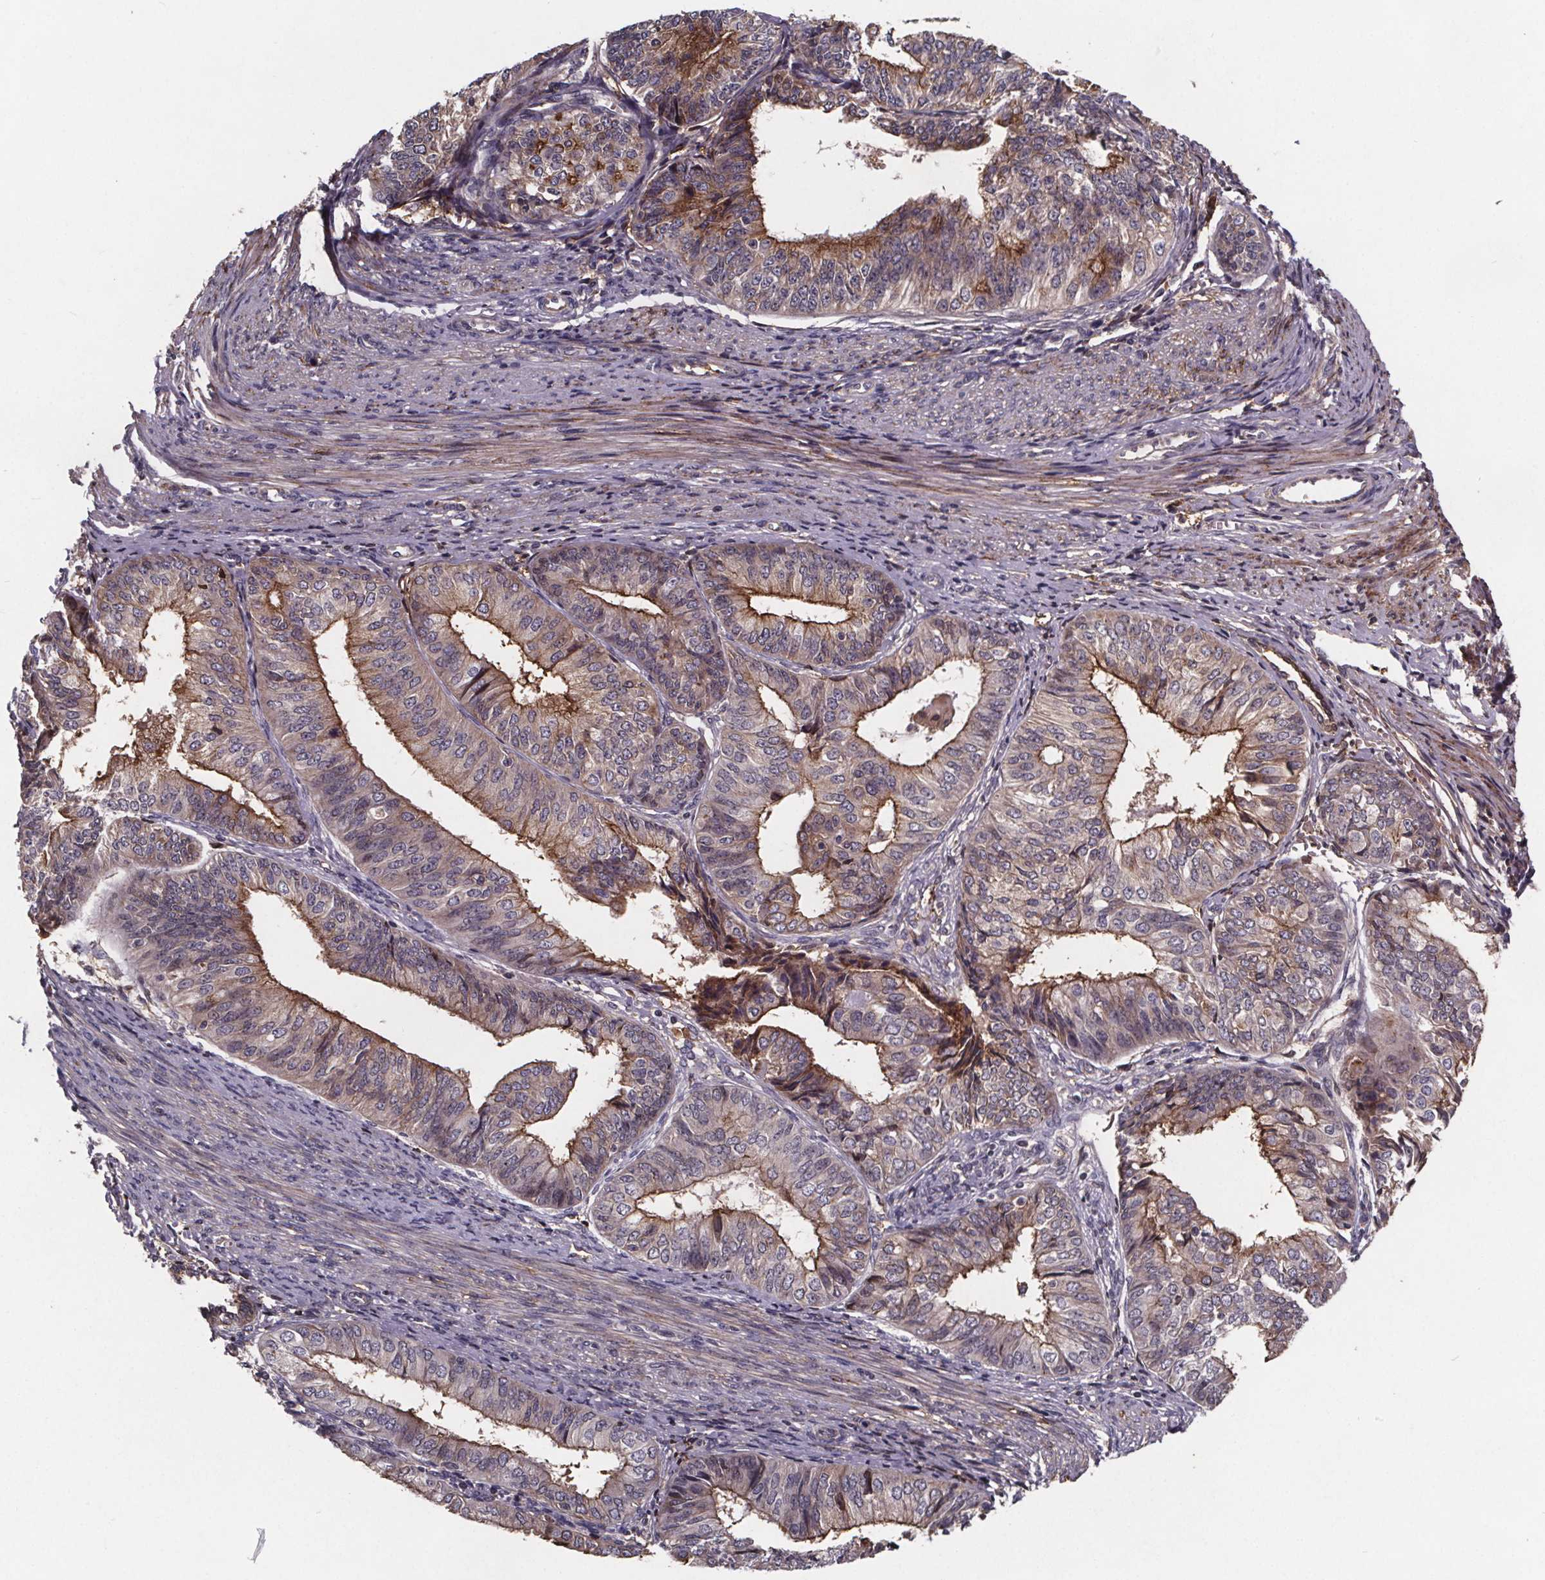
{"staining": {"intensity": "moderate", "quantity": "<25%", "location": "cytoplasmic/membranous"}, "tissue": "endometrial cancer", "cell_type": "Tumor cells", "image_type": "cancer", "snomed": [{"axis": "morphology", "description": "Adenocarcinoma, NOS"}, {"axis": "topography", "description": "Endometrium"}], "caption": "Tumor cells demonstrate low levels of moderate cytoplasmic/membranous expression in approximately <25% of cells in human endometrial adenocarcinoma. The staining is performed using DAB (3,3'-diaminobenzidine) brown chromogen to label protein expression. The nuclei are counter-stained blue using hematoxylin.", "gene": "FASTKD3", "patient": {"sex": "female", "age": 58}}